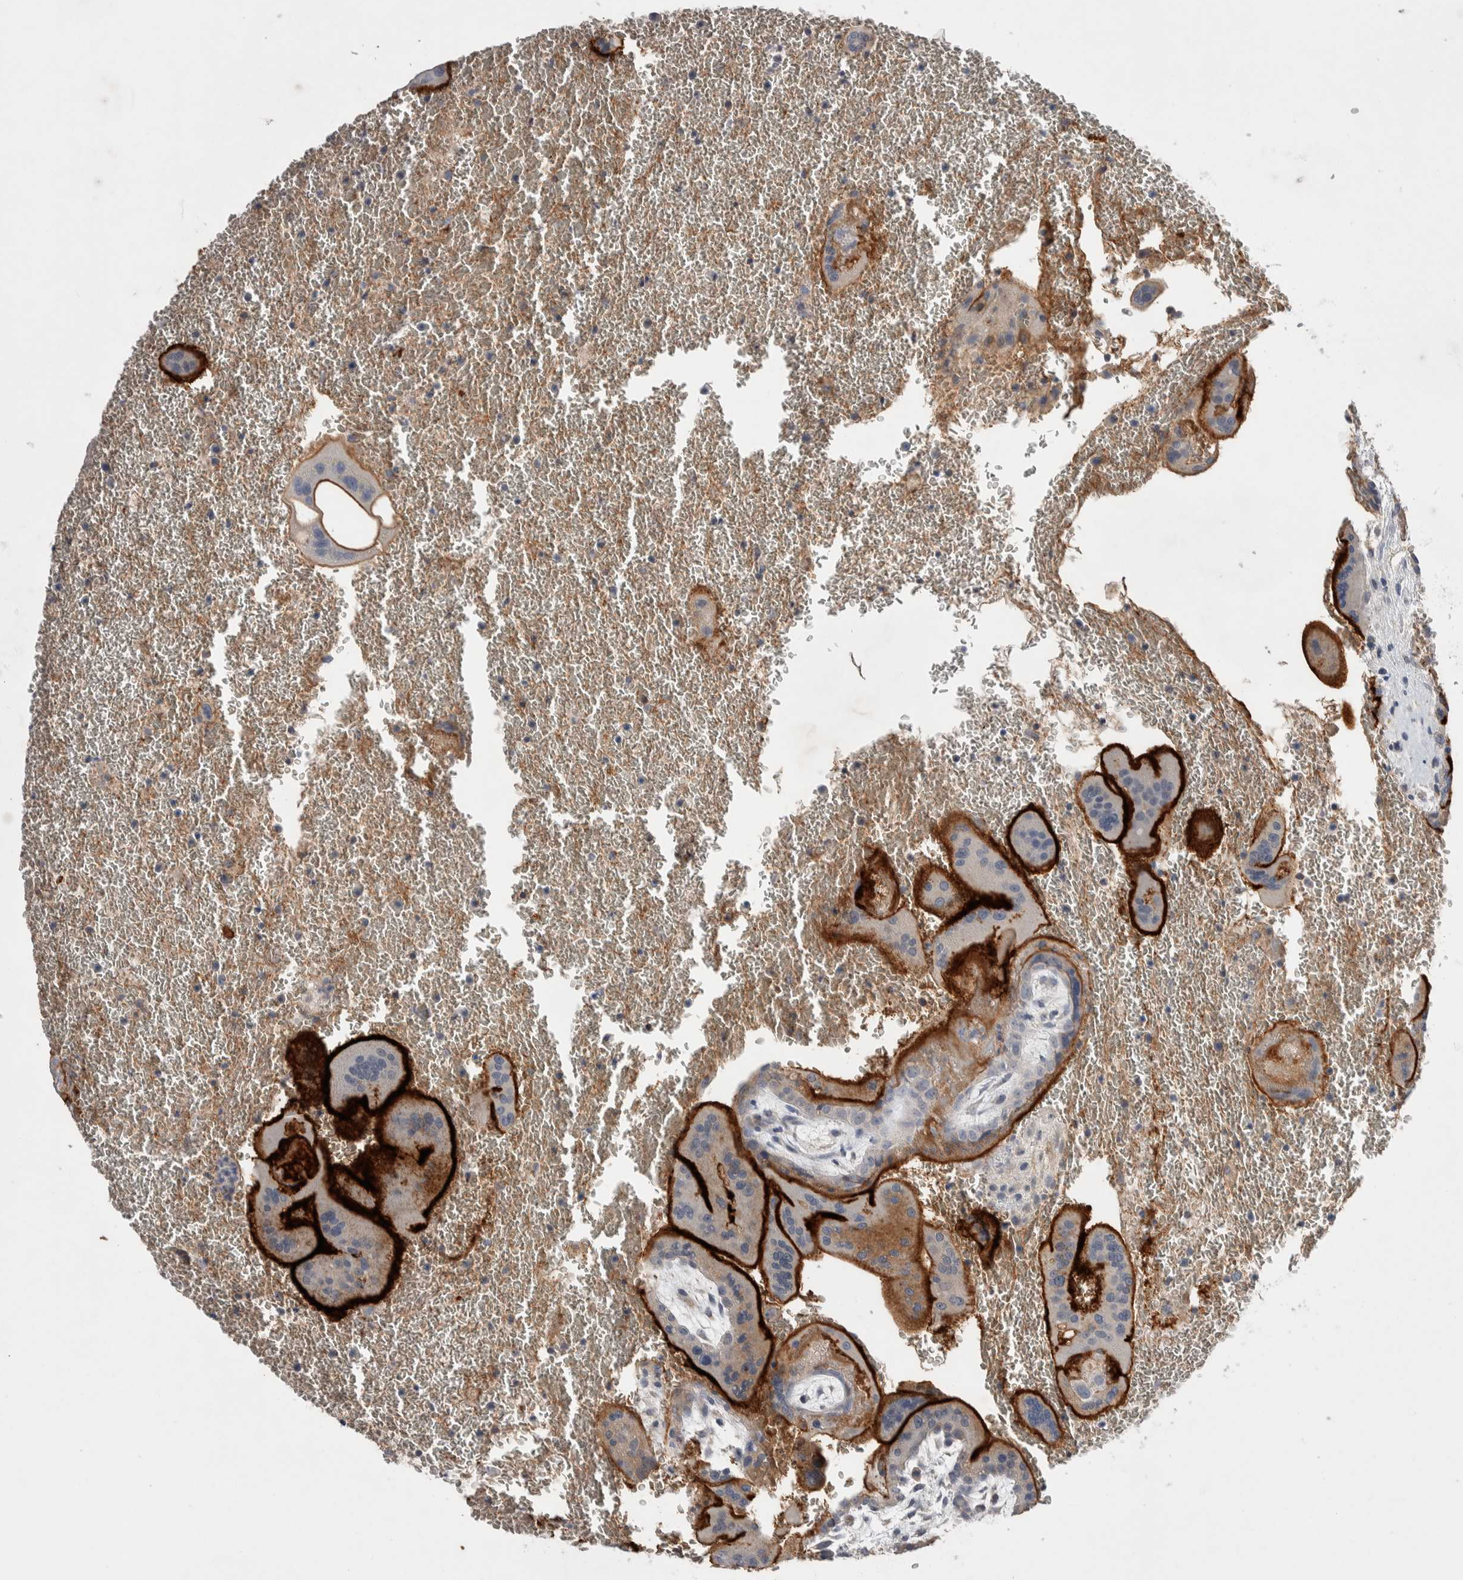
{"staining": {"intensity": "strong", "quantity": "25%-75%", "location": "cytoplasmic/membranous"}, "tissue": "placenta", "cell_type": "Trophoblastic cells", "image_type": "normal", "snomed": [{"axis": "morphology", "description": "Normal tissue, NOS"}, {"axis": "topography", "description": "Placenta"}], "caption": "Immunohistochemistry (IHC) of normal human placenta displays high levels of strong cytoplasmic/membranous positivity in approximately 25%-75% of trophoblastic cells. (Stains: DAB in brown, nuclei in blue, Microscopy: brightfield microscopy at high magnification).", "gene": "CEP131", "patient": {"sex": "female", "age": 35}}